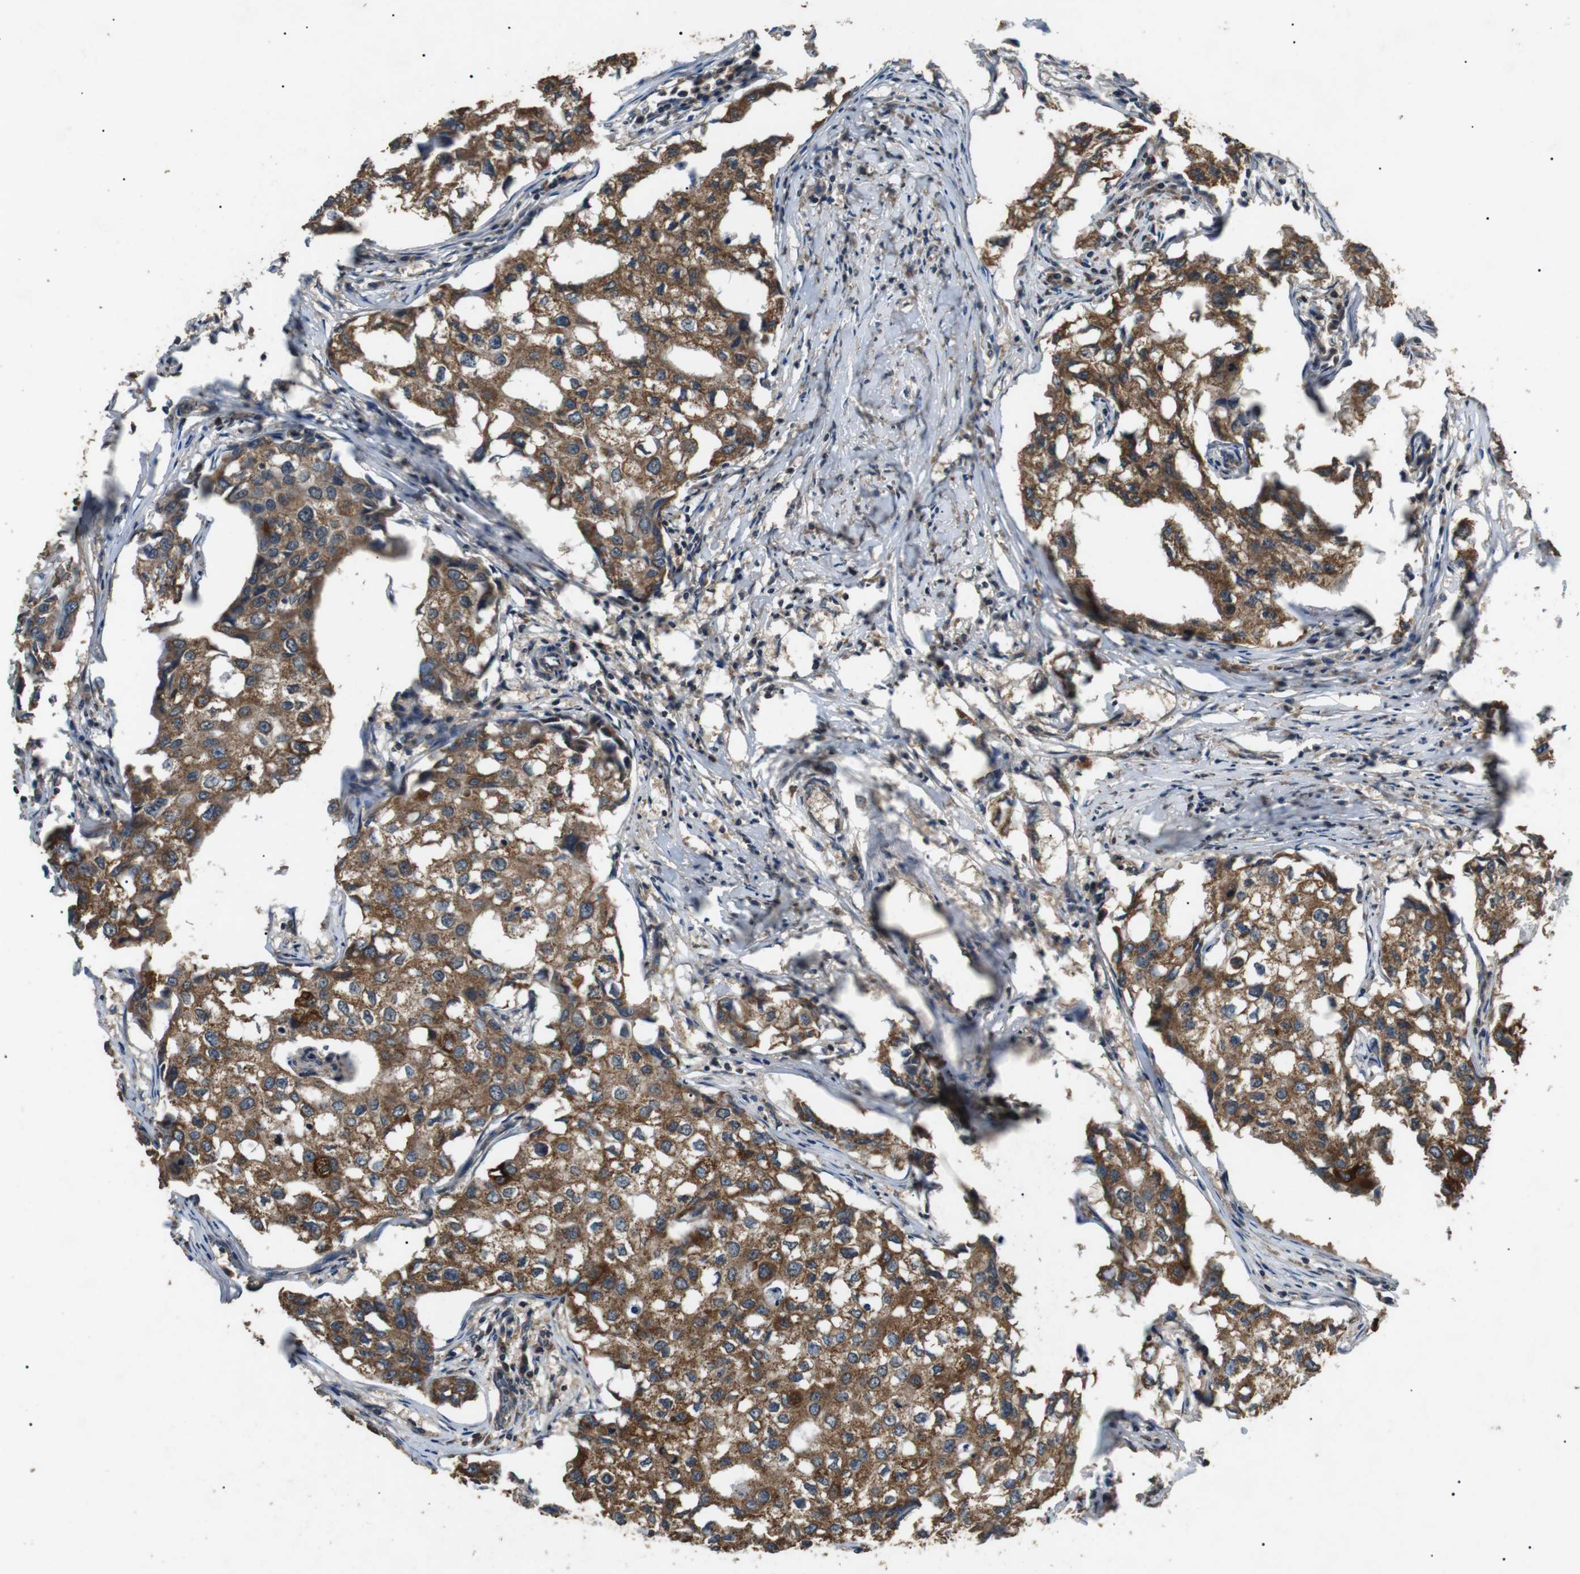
{"staining": {"intensity": "moderate", "quantity": ">75%", "location": "cytoplasmic/membranous"}, "tissue": "breast cancer", "cell_type": "Tumor cells", "image_type": "cancer", "snomed": [{"axis": "morphology", "description": "Duct carcinoma"}, {"axis": "topography", "description": "Breast"}], "caption": "Protein staining of breast cancer tissue shows moderate cytoplasmic/membranous positivity in approximately >75% of tumor cells.", "gene": "TBC1D15", "patient": {"sex": "female", "age": 27}}